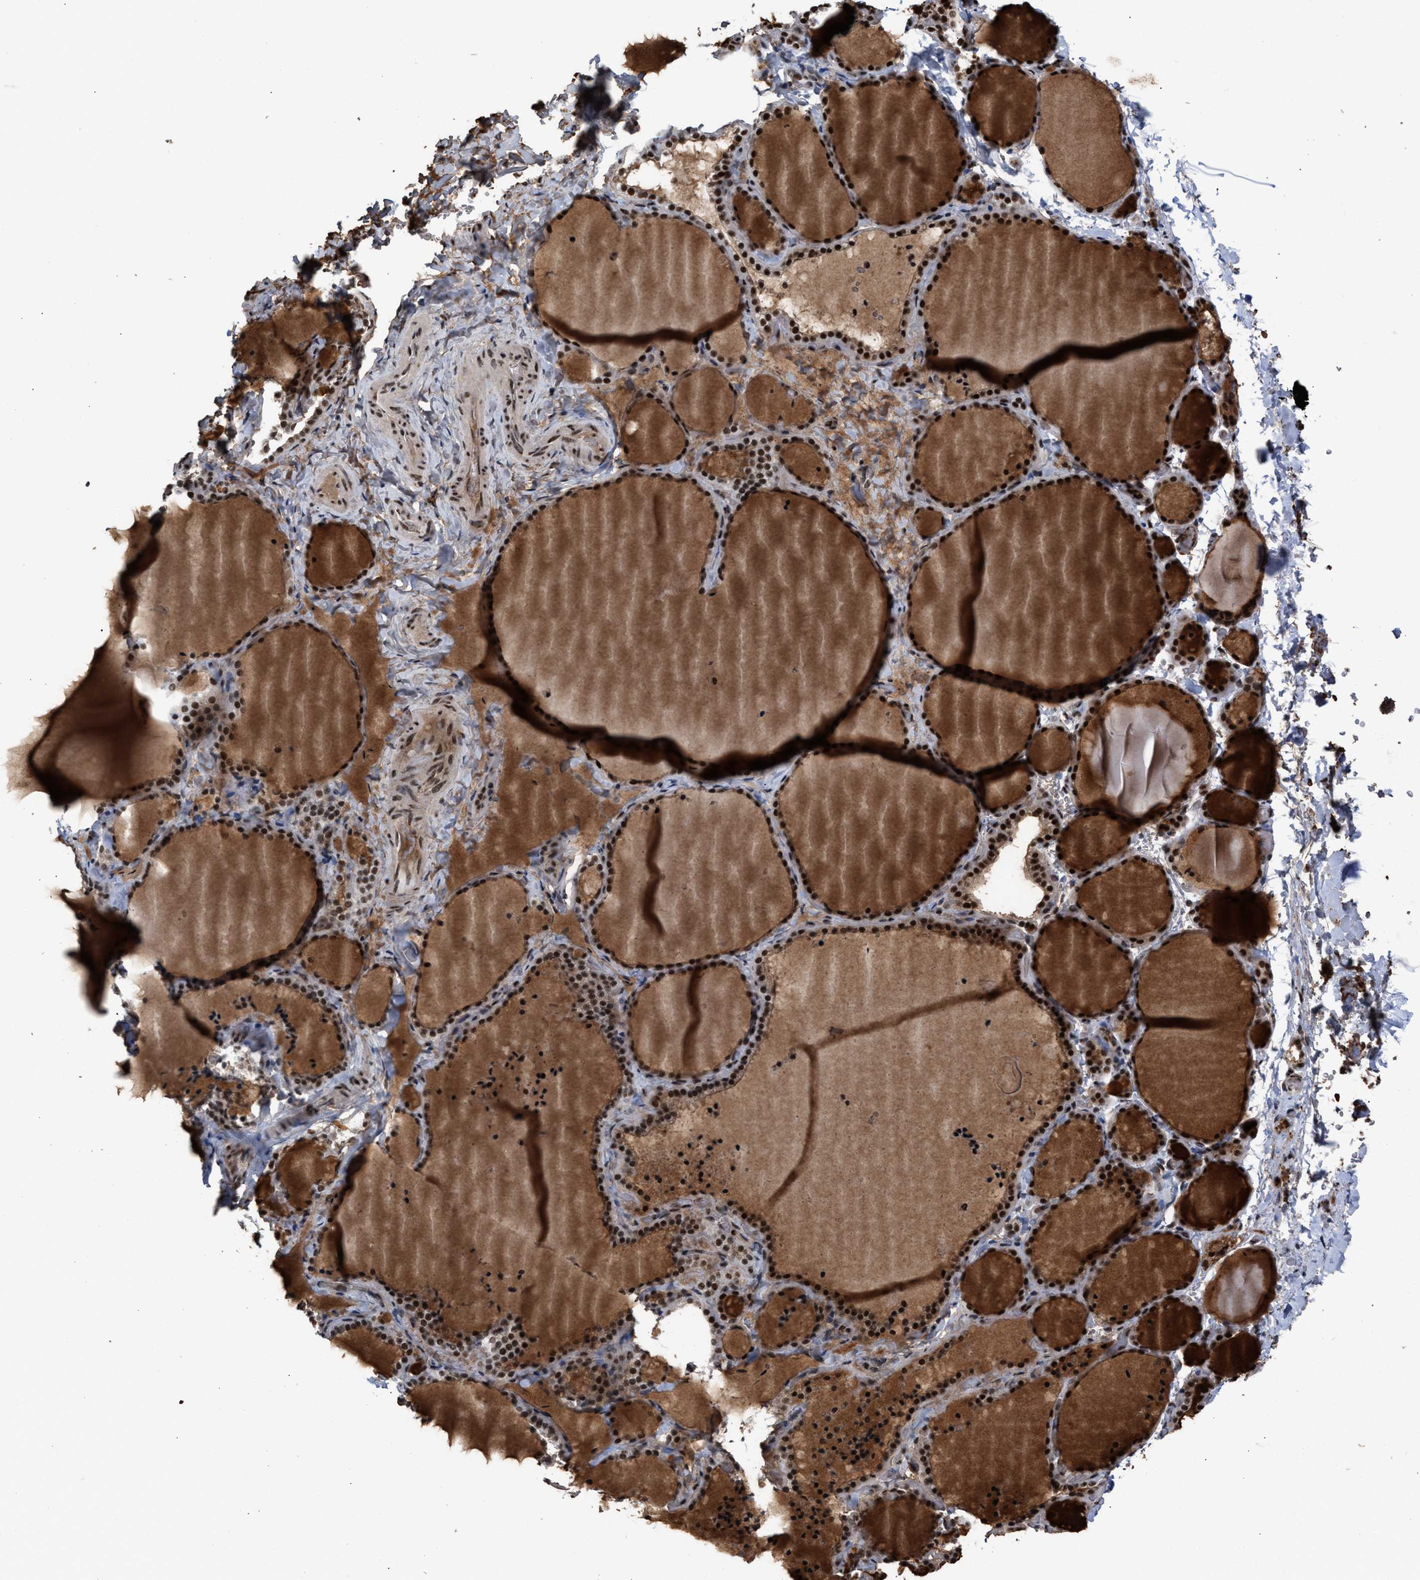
{"staining": {"intensity": "strong", "quantity": ">75%", "location": "nuclear"}, "tissue": "thyroid gland", "cell_type": "Glandular cells", "image_type": "normal", "snomed": [{"axis": "morphology", "description": "Normal tissue, NOS"}, {"axis": "topography", "description": "Thyroid gland"}], "caption": "Immunohistochemical staining of normal thyroid gland shows high levels of strong nuclear expression in approximately >75% of glandular cells. The protein of interest is stained brown, and the nuclei are stained in blue (DAB IHC with brightfield microscopy, high magnification).", "gene": "EIF4A3", "patient": {"sex": "female", "age": 22}}